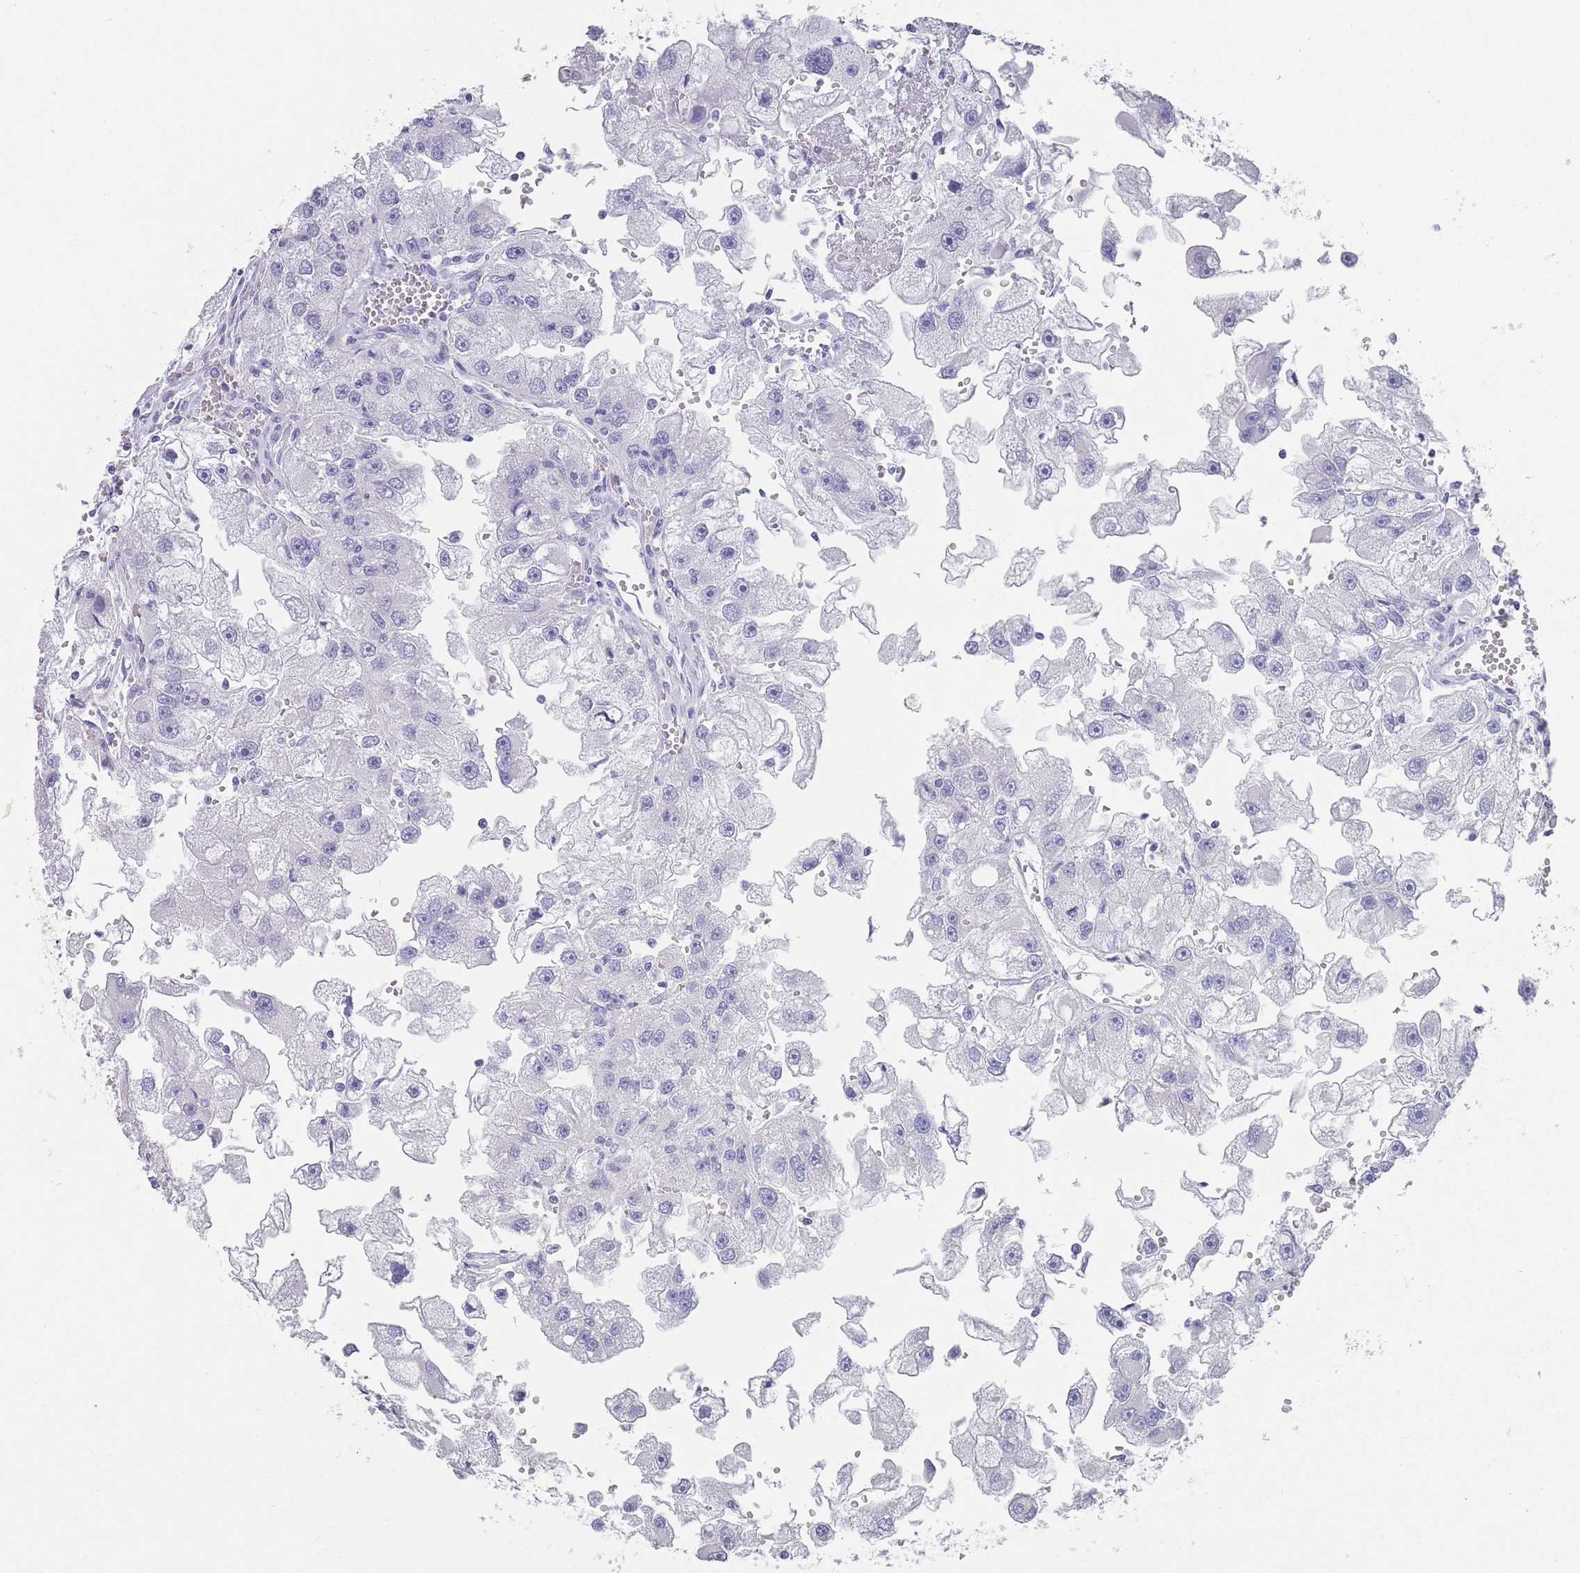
{"staining": {"intensity": "negative", "quantity": "none", "location": "none"}, "tissue": "renal cancer", "cell_type": "Tumor cells", "image_type": "cancer", "snomed": [{"axis": "morphology", "description": "Adenocarcinoma, NOS"}, {"axis": "topography", "description": "Kidney"}], "caption": "An immunohistochemistry (IHC) histopathology image of renal adenocarcinoma is shown. There is no staining in tumor cells of renal adenocarcinoma.", "gene": "RAB2B", "patient": {"sex": "male", "age": 63}}